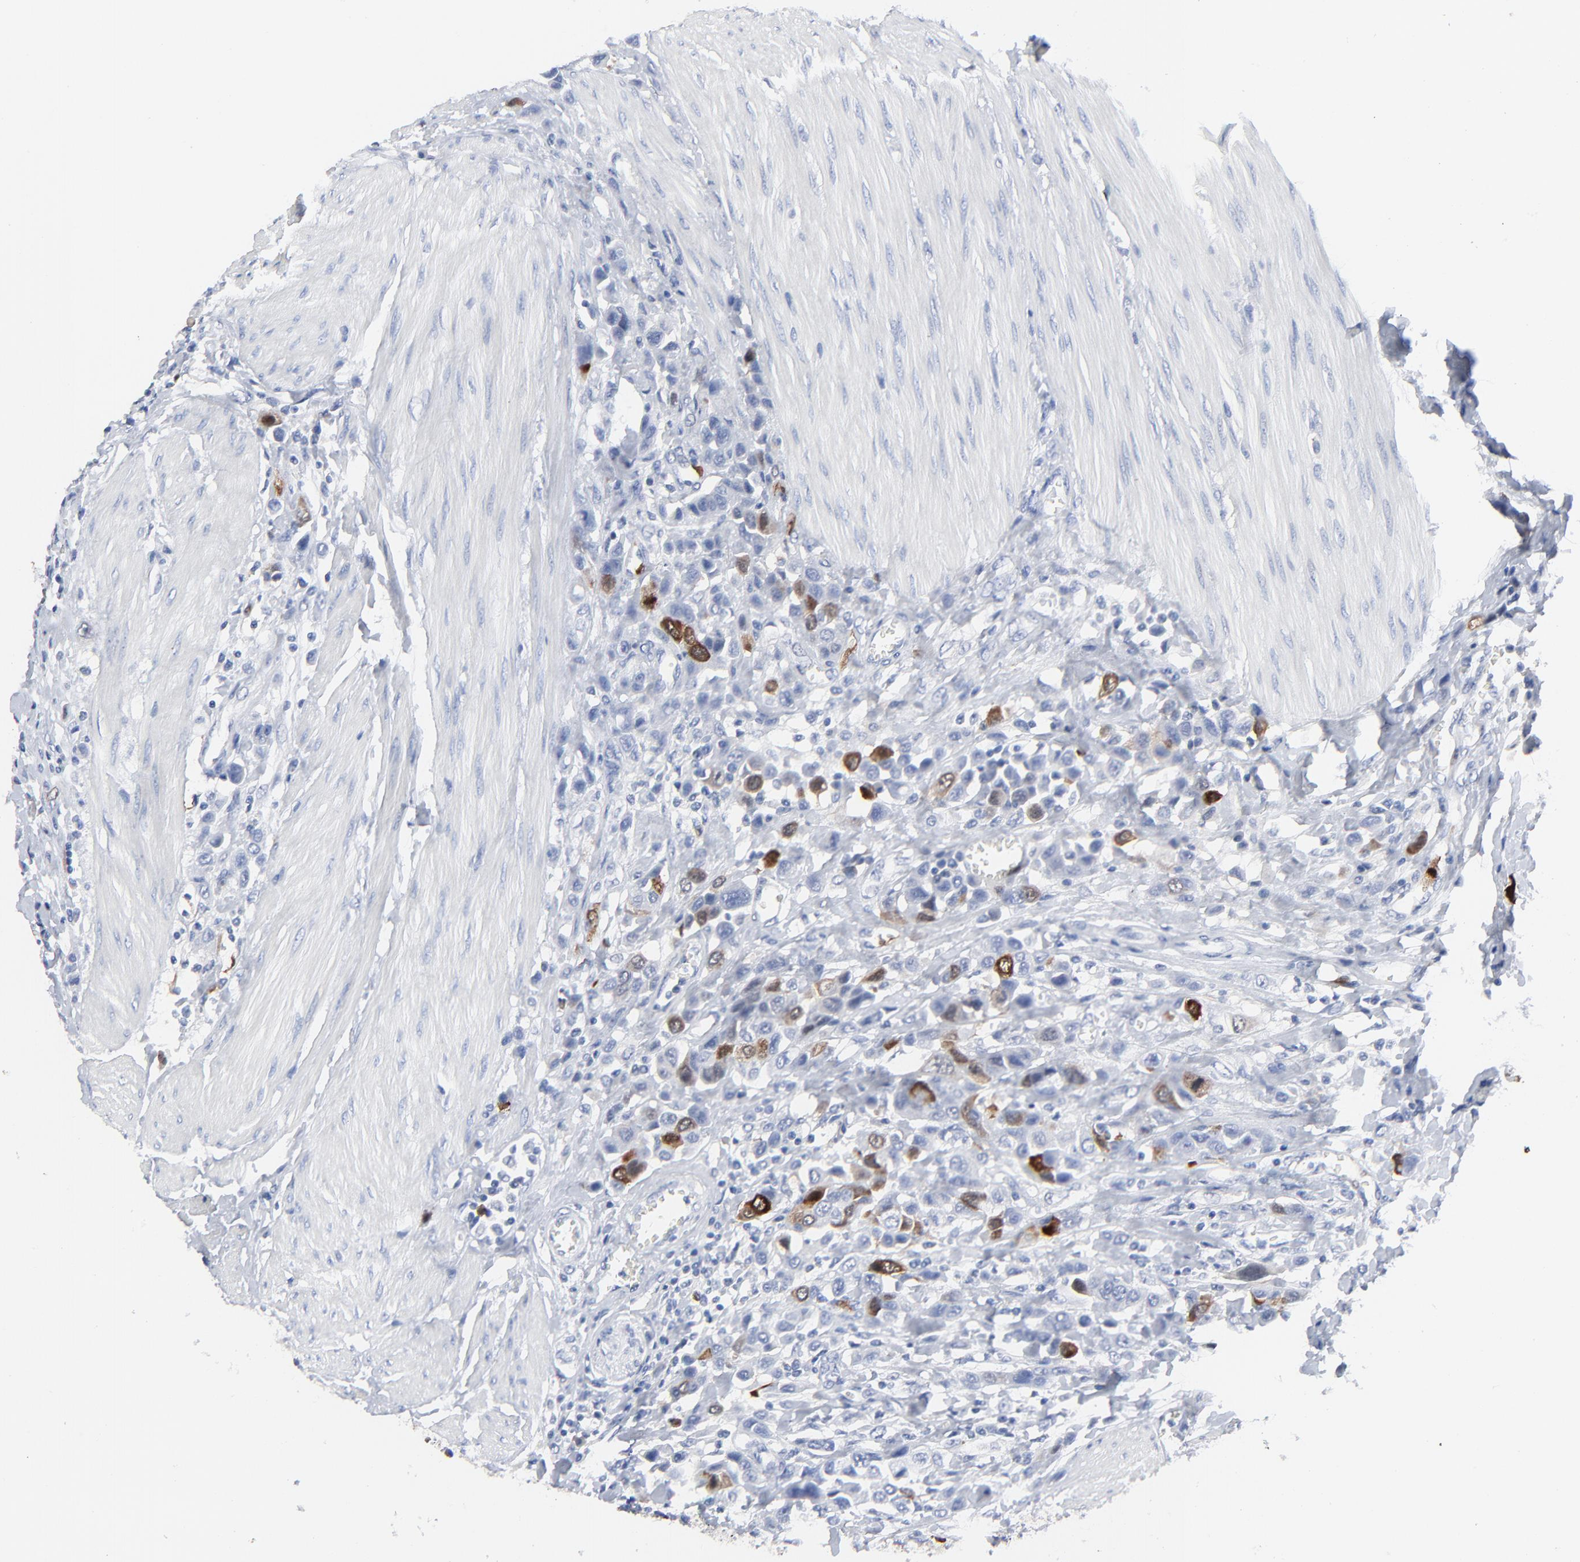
{"staining": {"intensity": "strong", "quantity": "<25%", "location": "cytoplasmic/membranous,nuclear"}, "tissue": "urothelial cancer", "cell_type": "Tumor cells", "image_type": "cancer", "snomed": [{"axis": "morphology", "description": "Urothelial carcinoma, High grade"}, {"axis": "topography", "description": "Urinary bladder"}], "caption": "Immunohistochemistry (IHC) micrograph of neoplastic tissue: human high-grade urothelial carcinoma stained using immunohistochemistry exhibits medium levels of strong protein expression localized specifically in the cytoplasmic/membranous and nuclear of tumor cells, appearing as a cytoplasmic/membranous and nuclear brown color.", "gene": "CDK1", "patient": {"sex": "male", "age": 50}}